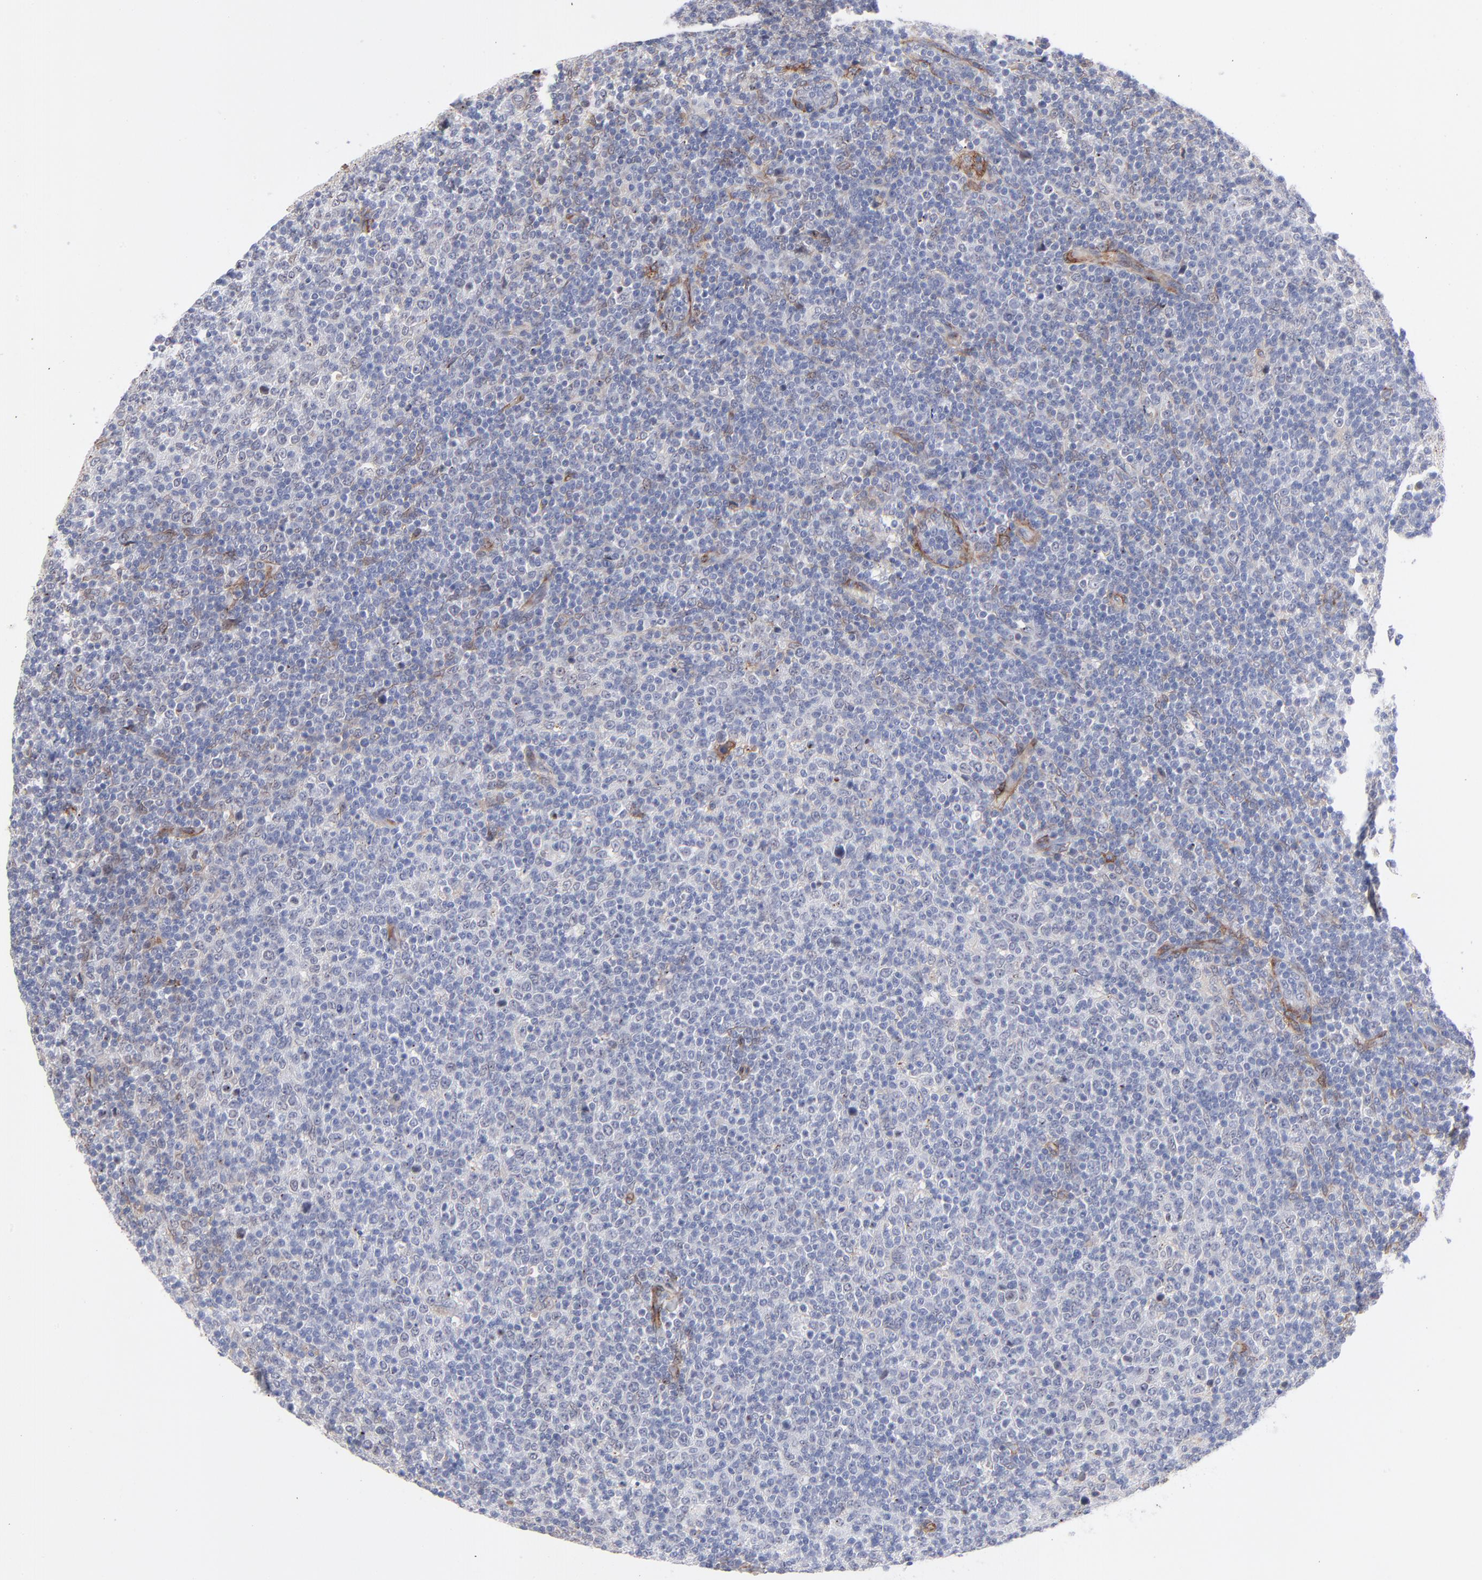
{"staining": {"intensity": "negative", "quantity": "none", "location": "none"}, "tissue": "lymphoma", "cell_type": "Tumor cells", "image_type": "cancer", "snomed": [{"axis": "morphology", "description": "Malignant lymphoma, non-Hodgkin's type, Low grade"}, {"axis": "topography", "description": "Lymph node"}], "caption": "An IHC photomicrograph of lymphoma is shown. There is no staining in tumor cells of lymphoma.", "gene": "PDGFRB", "patient": {"sex": "male", "age": 70}}